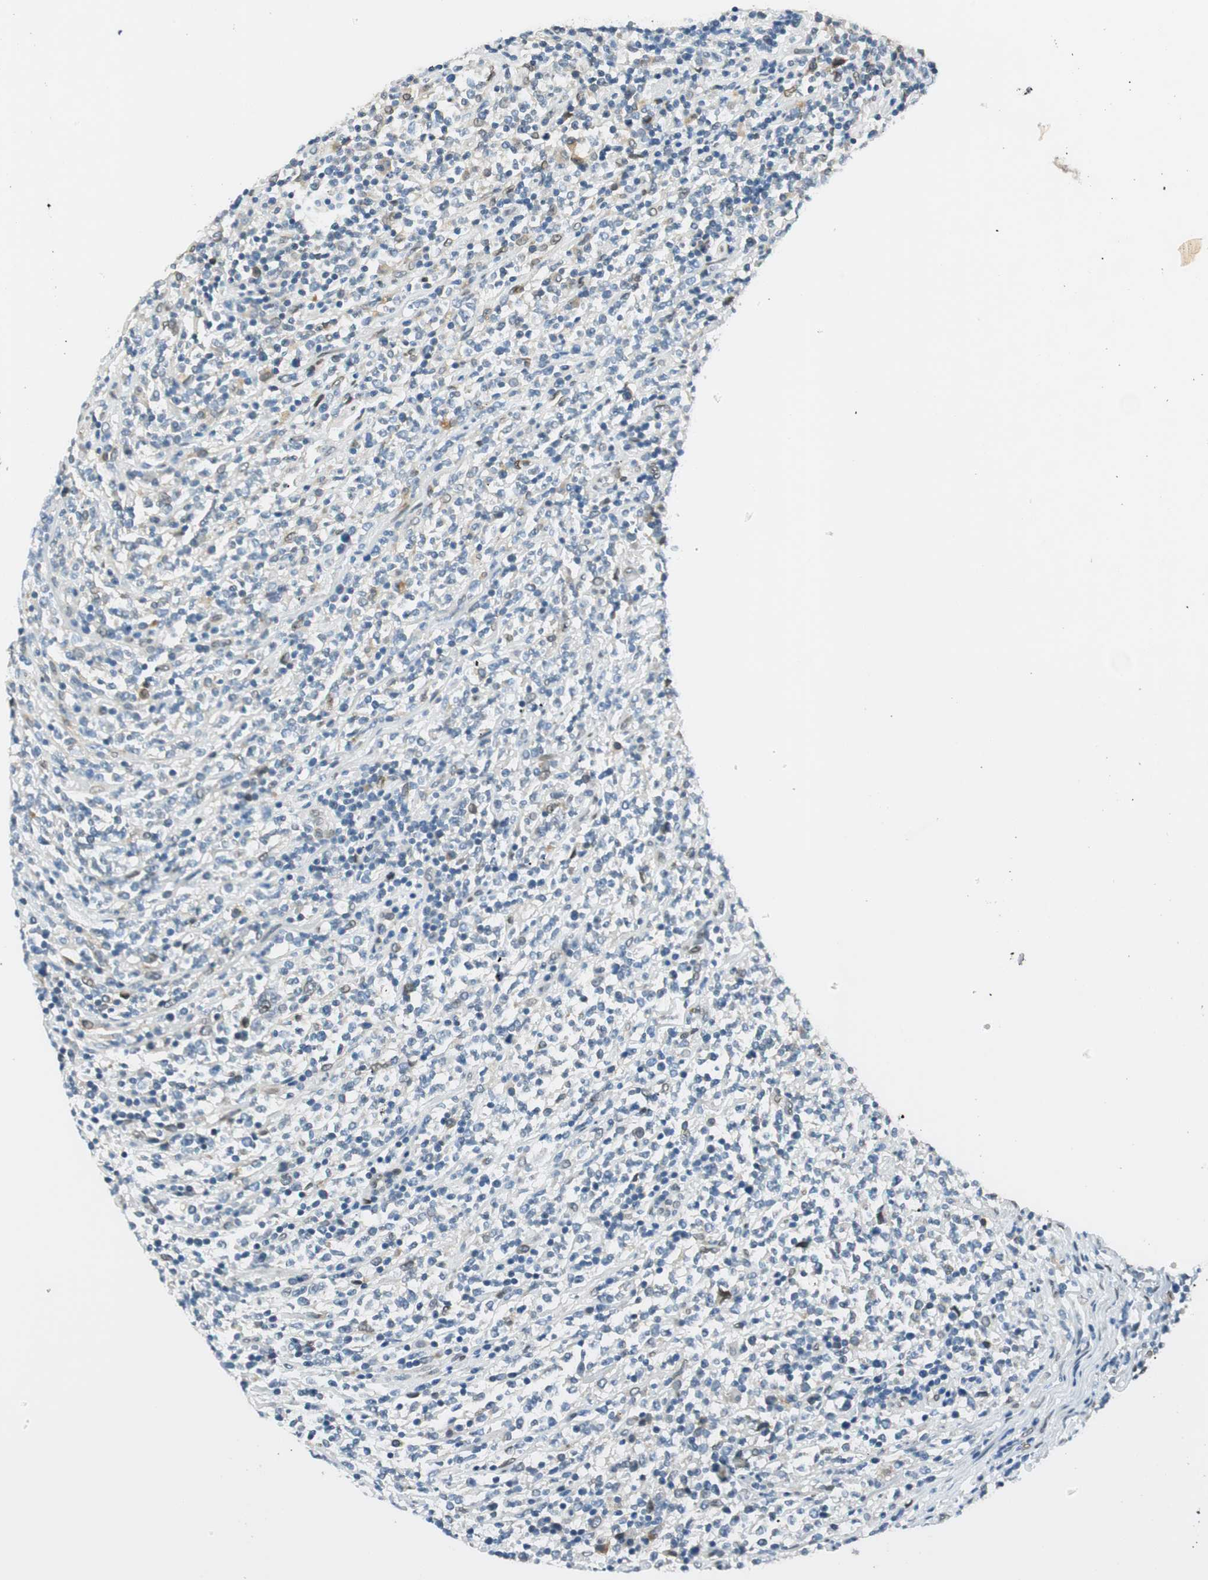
{"staining": {"intensity": "negative", "quantity": "none", "location": "none"}, "tissue": "lymphoma", "cell_type": "Tumor cells", "image_type": "cancer", "snomed": [{"axis": "morphology", "description": "Malignant lymphoma, non-Hodgkin's type, High grade"}, {"axis": "topography", "description": "Soft tissue"}], "caption": "IHC of lymphoma reveals no staining in tumor cells.", "gene": "TMEM260", "patient": {"sex": "male", "age": 18}}